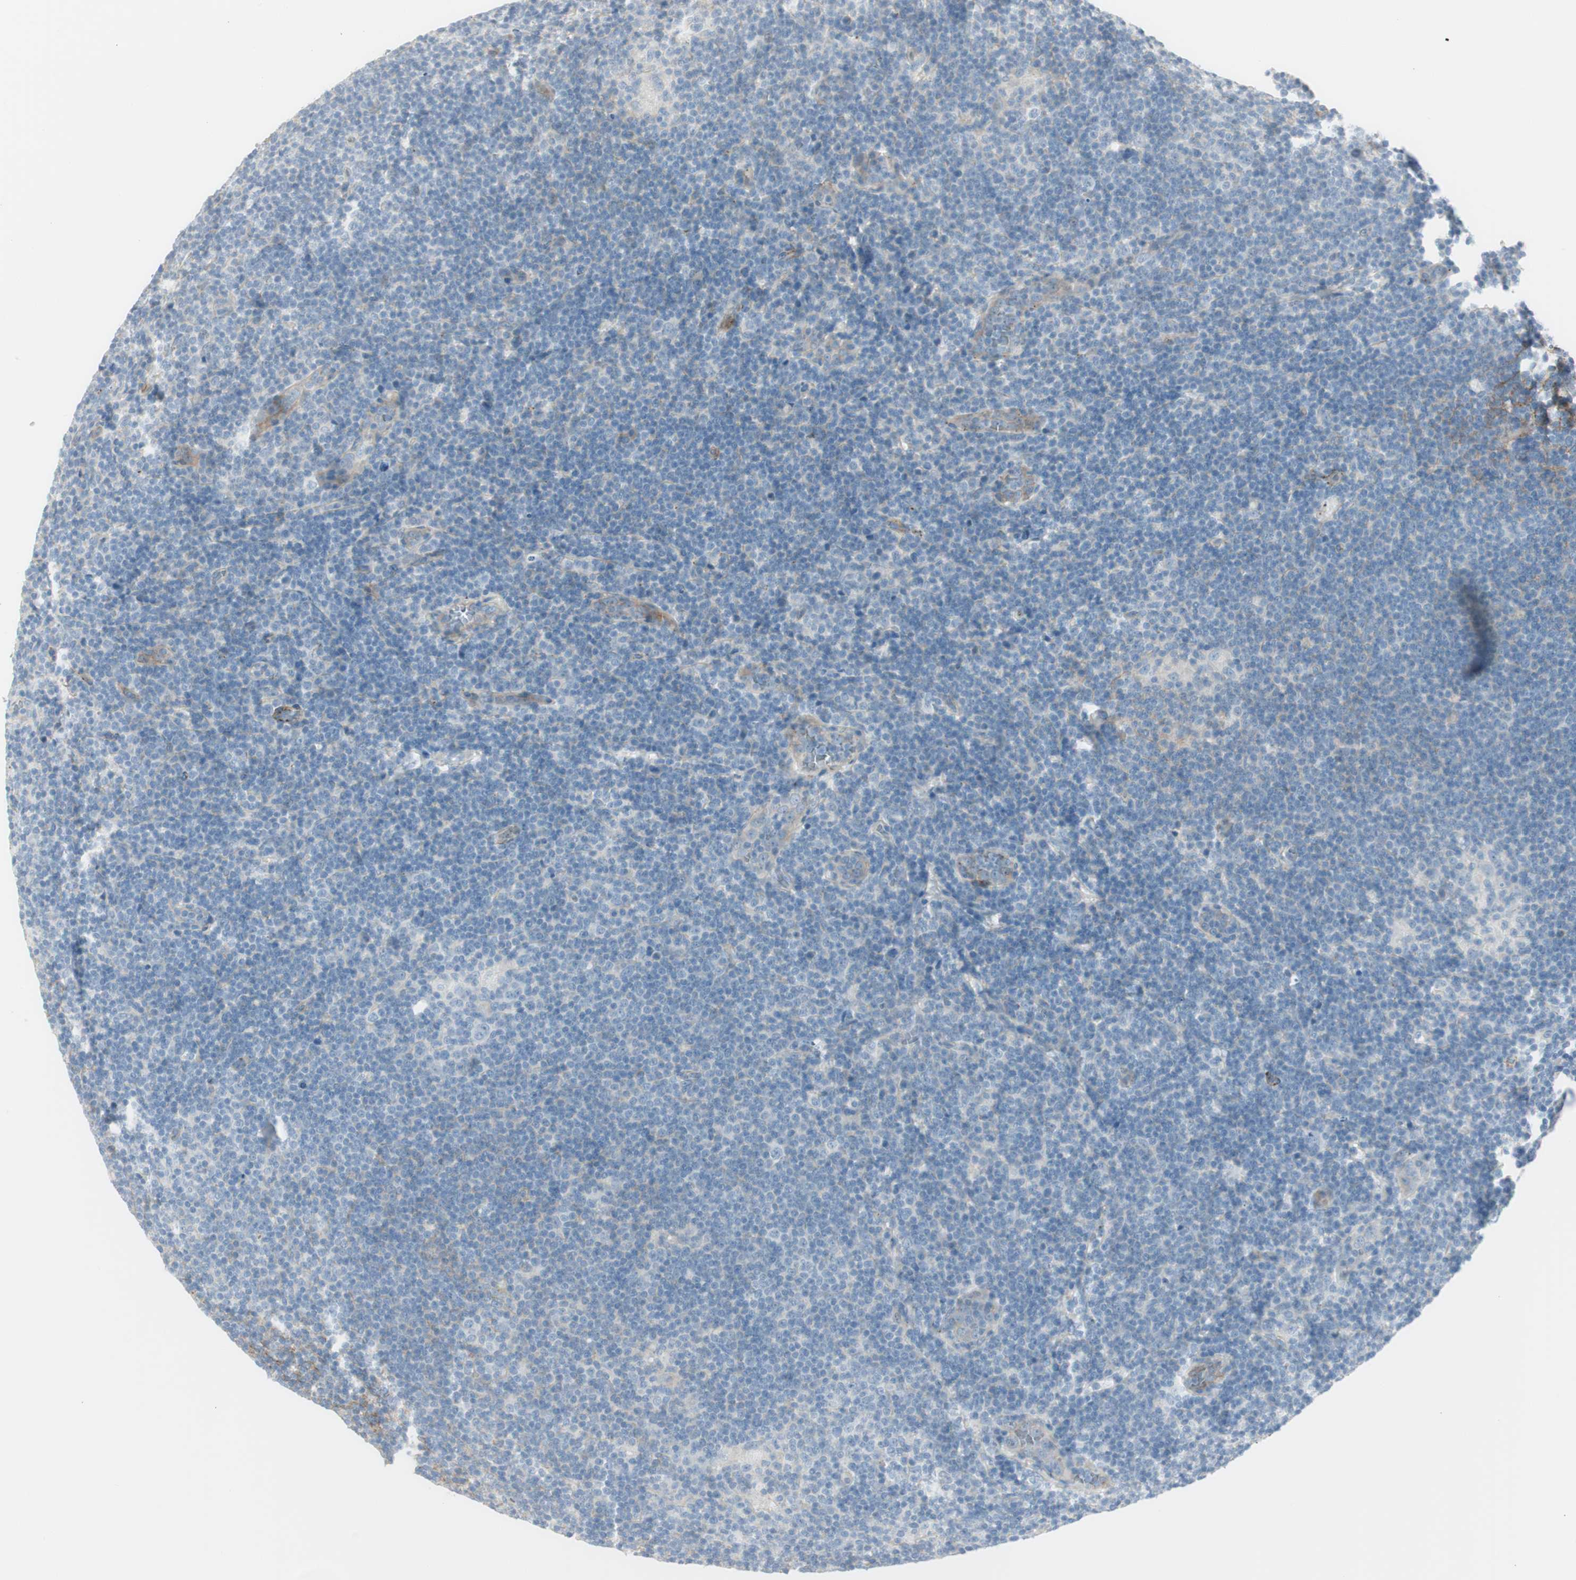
{"staining": {"intensity": "negative", "quantity": "none", "location": "none"}, "tissue": "lymphoma", "cell_type": "Tumor cells", "image_type": "cancer", "snomed": [{"axis": "morphology", "description": "Hodgkin's disease, NOS"}, {"axis": "topography", "description": "Lymph node"}], "caption": "IHC image of neoplastic tissue: Hodgkin's disease stained with DAB reveals no significant protein expression in tumor cells.", "gene": "CACNA2D1", "patient": {"sex": "female", "age": 57}}